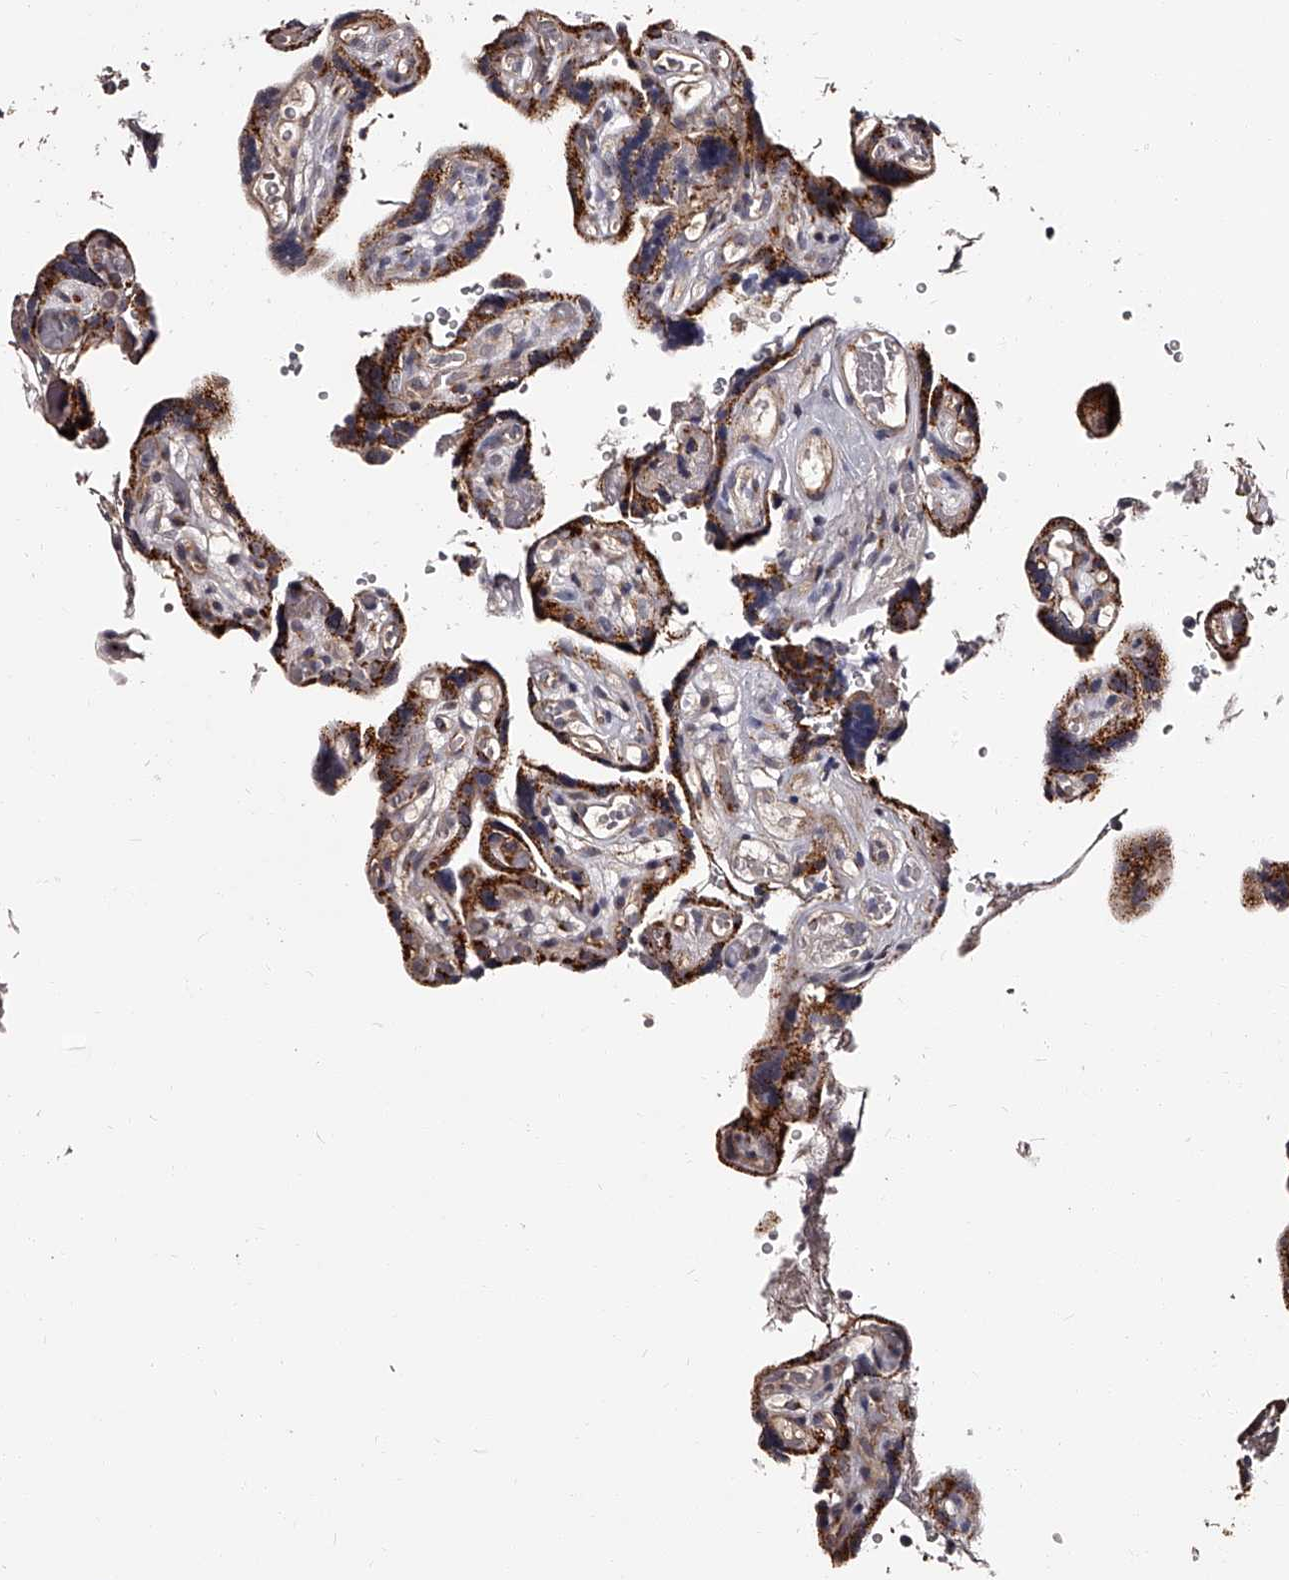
{"staining": {"intensity": "strong", "quantity": ">75%", "location": "cytoplasmic/membranous"}, "tissue": "placenta", "cell_type": "Decidual cells", "image_type": "normal", "snomed": [{"axis": "morphology", "description": "Normal tissue, NOS"}, {"axis": "topography", "description": "Placenta"}], "caption": "This image exhibits immunohistochemistry (IHC) staining of benign human placenta, with high strong cytoplasmic/membranous staining in about >75% of decidual cells.", "gene": "RSC1A1", "patient": {"sex": "female", "age": 30}}